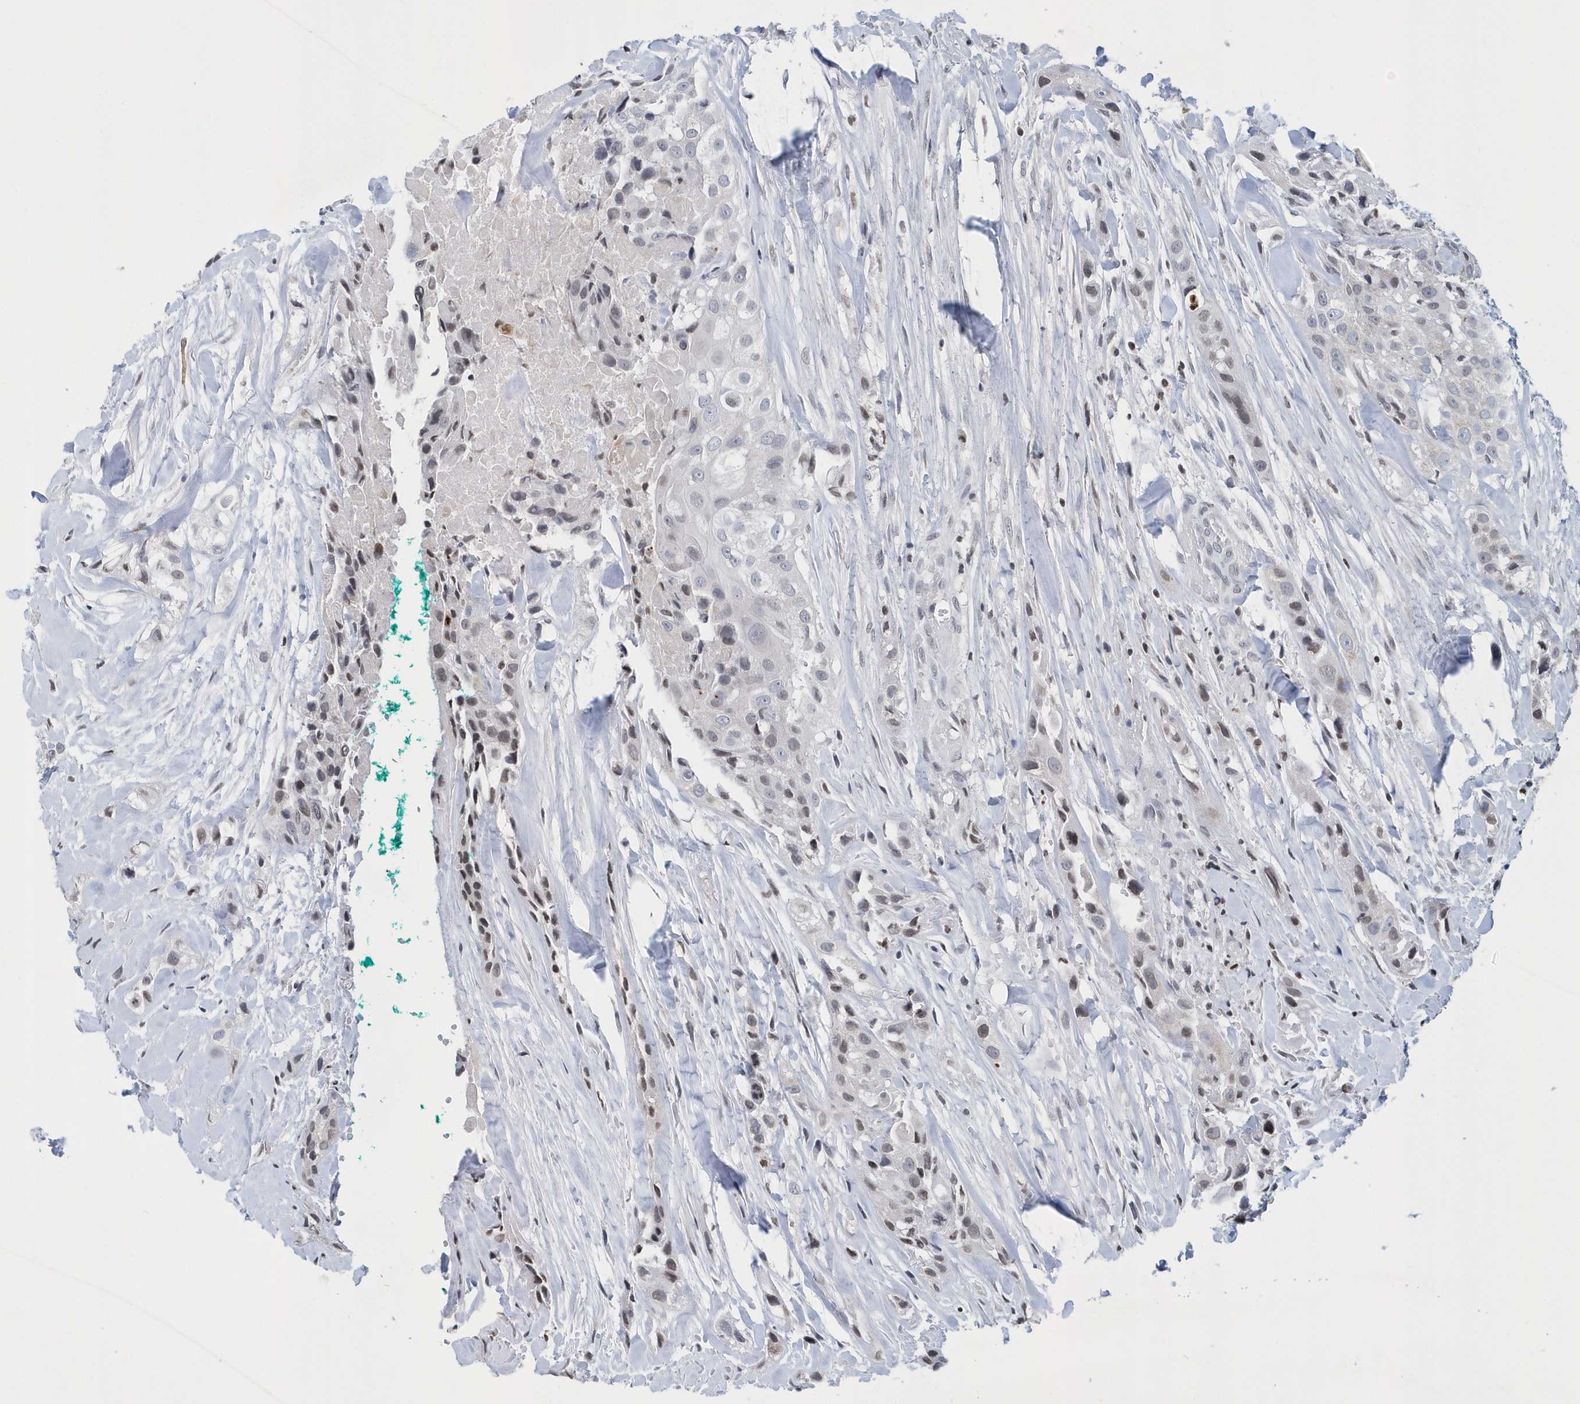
{"staining": {"intensity": "weak", "quantity": "<25%", "location": "nuclear"}, "tissue": "head and neck cancer", "cell_type": "Tumor cells", "image_type": "cancer", "snomed": [{"axis": "morphology", "description": "Normal tissue, NOS"}, {"axis": "morphology", "description": "Squamous cell carcinoma, NOS"}, {"axis": "topography", "description": "Skeletal muscle"}, {"axis": "topography", "description": "Head-Neck"}], "caption": "An image of squamous cell carcinoma (head and neck) stained for a protein demonstrates no brown staining in tumor cells. Brightfield microscopy of IHC stained with DAB (brown) and hematoxylin (blue), captured at high magnification.", "gene": "VWA5B2", "patient": {"sex": "male", "age": 51}}